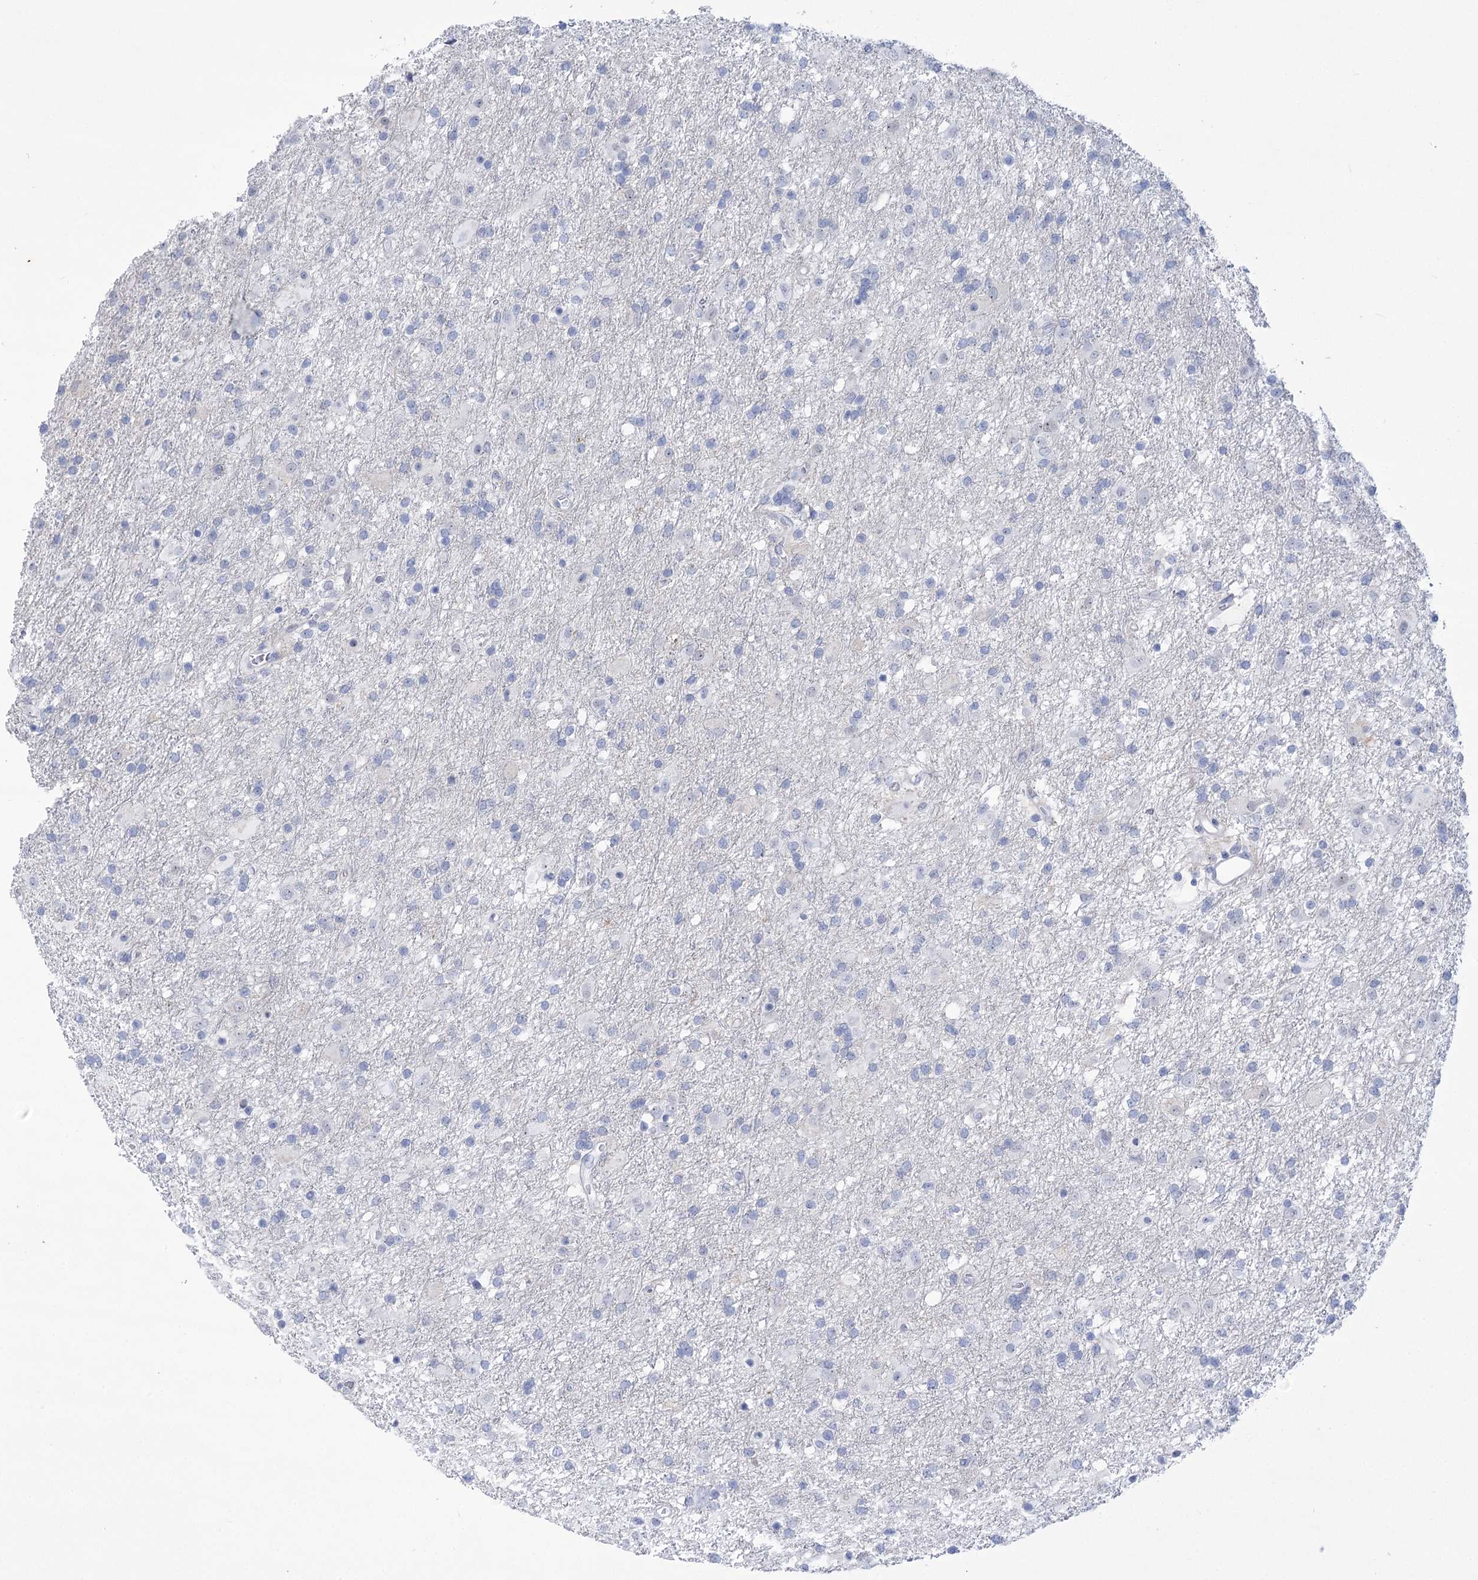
{"staining": {"intensity": "negative", "quantity": "none", "location": "none"}, "tissue": "glioma", "cell_type": "Tumor cells", "image_type": "cancer", "snomed": [{"axis": "morphology", "description": "Glioma, malignant, Low grade"}, {"axis": "topography", "description": "Brain"}], "caption": "Immunohistochemistry histopathology image of neoplastic tissue: human low-grade glioma (malignant) stained with DAB displays no significant protein positivity in tumor cells.", "gene": "HORMAD1", "patient": {"sex": "male", "age": 65}}